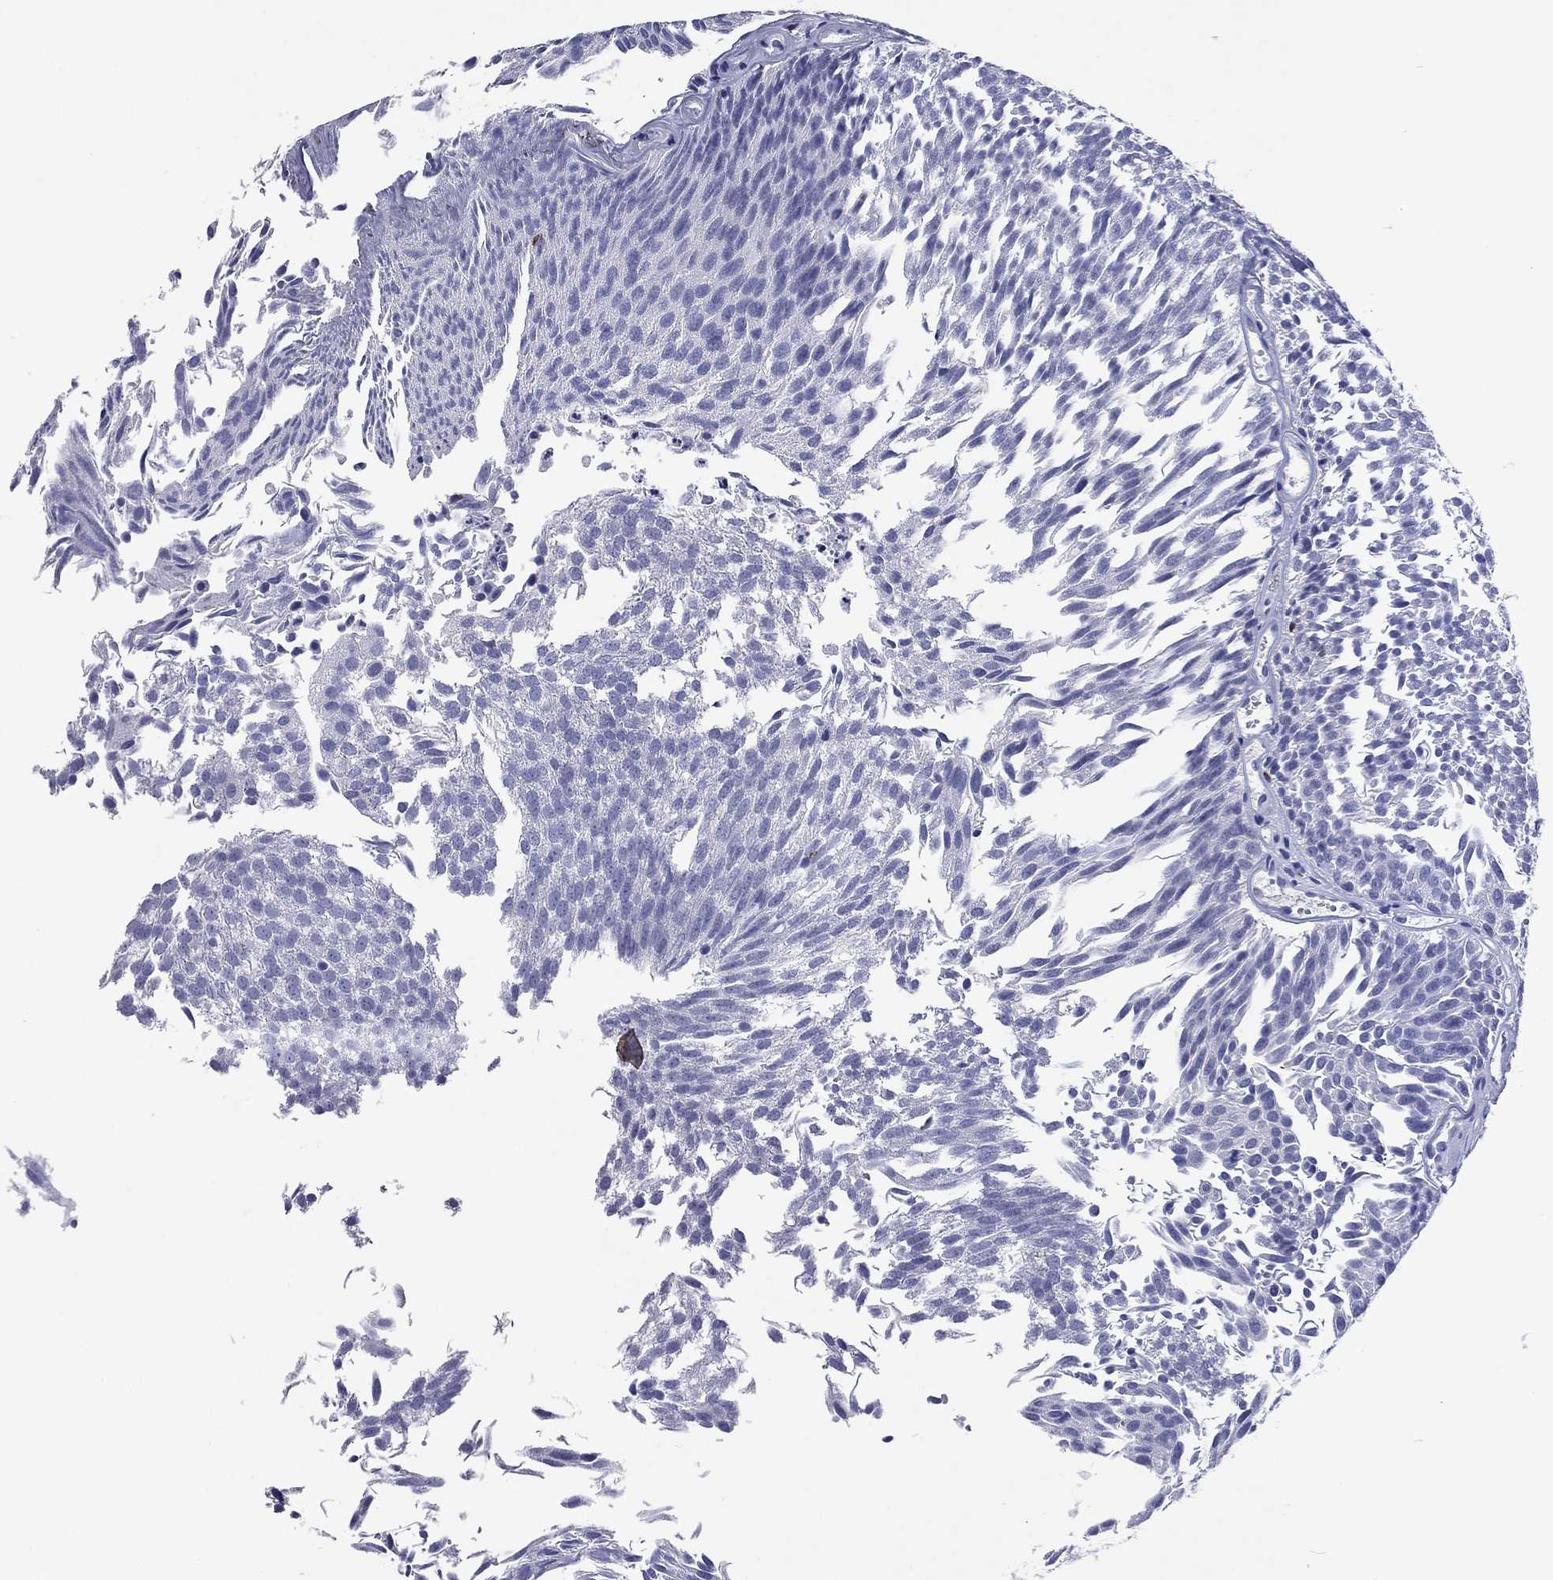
{"staining": {"intensity": "negative", "quantity": "none", "location": "none"}, "tissue": "urothelial cancer", "cell_type": "Tumor cells", "image_type": "cancer", "snomed": [{"axis": "morphology", "description": "Urothelial carcinoma, Low grade"}, {"axis": "topography", "description": "Urinary bladder"}], "caption": "This micrograph is of urothelial cancer stained with IHC to label a protein in brown with the nuclei are counter-stained blue. There is no expression in tumor cells. The staining is performed using DAB (3,3'-diaminobenzidine) brown chromogen with nuclei counter-stained in using hematoxylin.", "gene": "GZMK", "patient": {"sex": "male", "age": 52}}